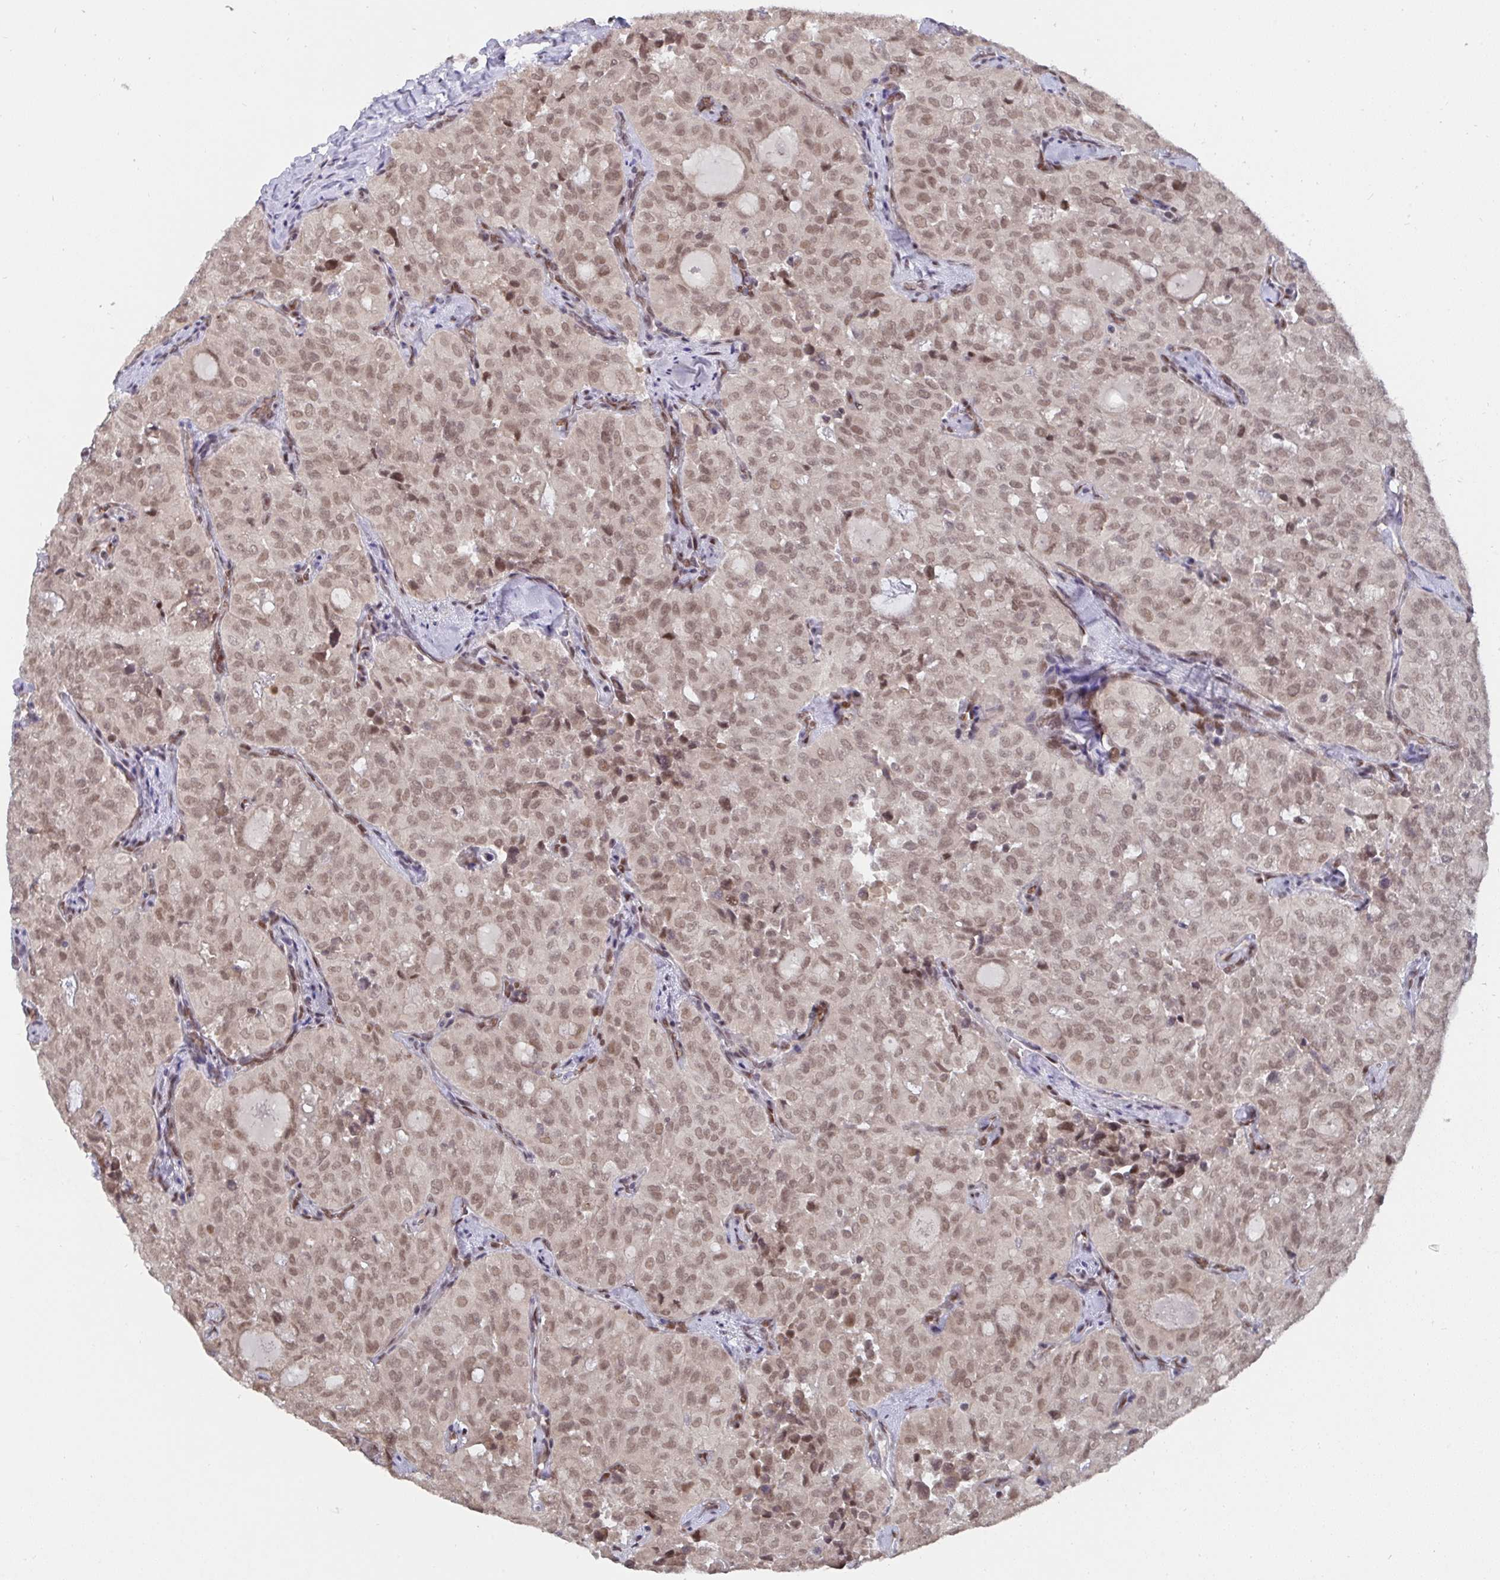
{"staining": {"intensity": "moderate", "quantity": ">75%", "location": "nuclear"}, "tissue": "thyroid cancer", "cell_type": "Tumor cells", "image_type": "cancer", "snomed": [{"axis": "morphology", "description": "Follicular adenoma carcinoma, NOS"}, {"axis": "topography", "description": "Thyroid gland"}], "caption": "An IHC image of tumor tissue is shown. Protein staining in brown highlights moderate nuclear positivity in follicular adenoma carcinoma (thyroid) within tumor cells.", "gene": "JMJD1C", "patient": {"sex": "male", "age": 75}}